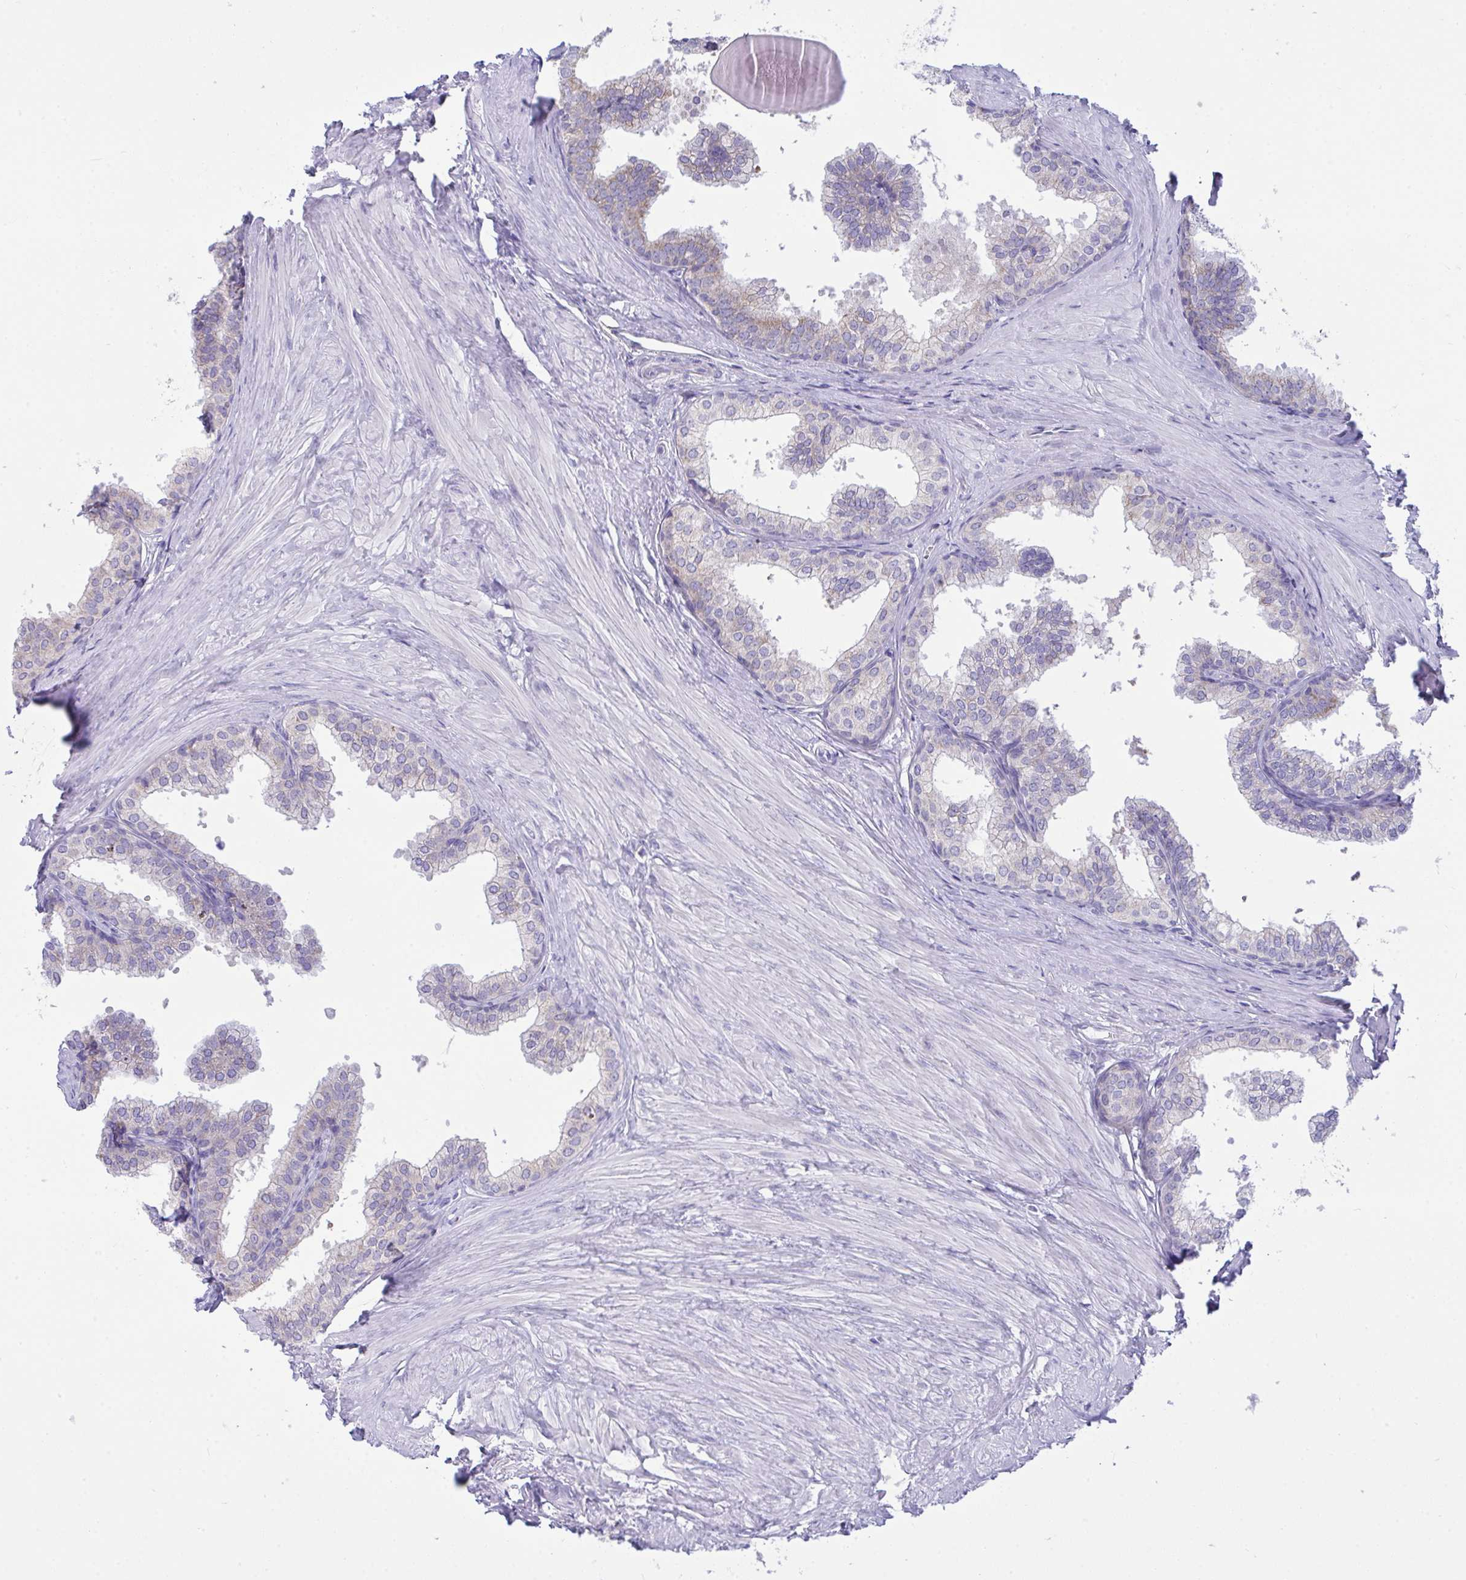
{"staining": {"intensity": "weak", "quantity": "<25%", "location": "cytoplasmic/membranous"}, "tissue": "prostate", "cell_type": "Glandular cells", "image_type": "normal", "snomed": [{"axis": "morphology", "description": "Normal tissue, NOS"}, {"axis": "topography", "description": "Prostate"}, {"axis": "topography", "description": "Peripheral nerve tissue"}], "caption": "A high-resolution micrograph shows immunohistochemistry staining of normal prostate, which exhibits no significant expression in glandular cells. (Brightfield microscopy of DAB immunohistochemistry at high magnification).", "gene": "PLA2G12B", "patient": {"sex": "male", "age": 55}}